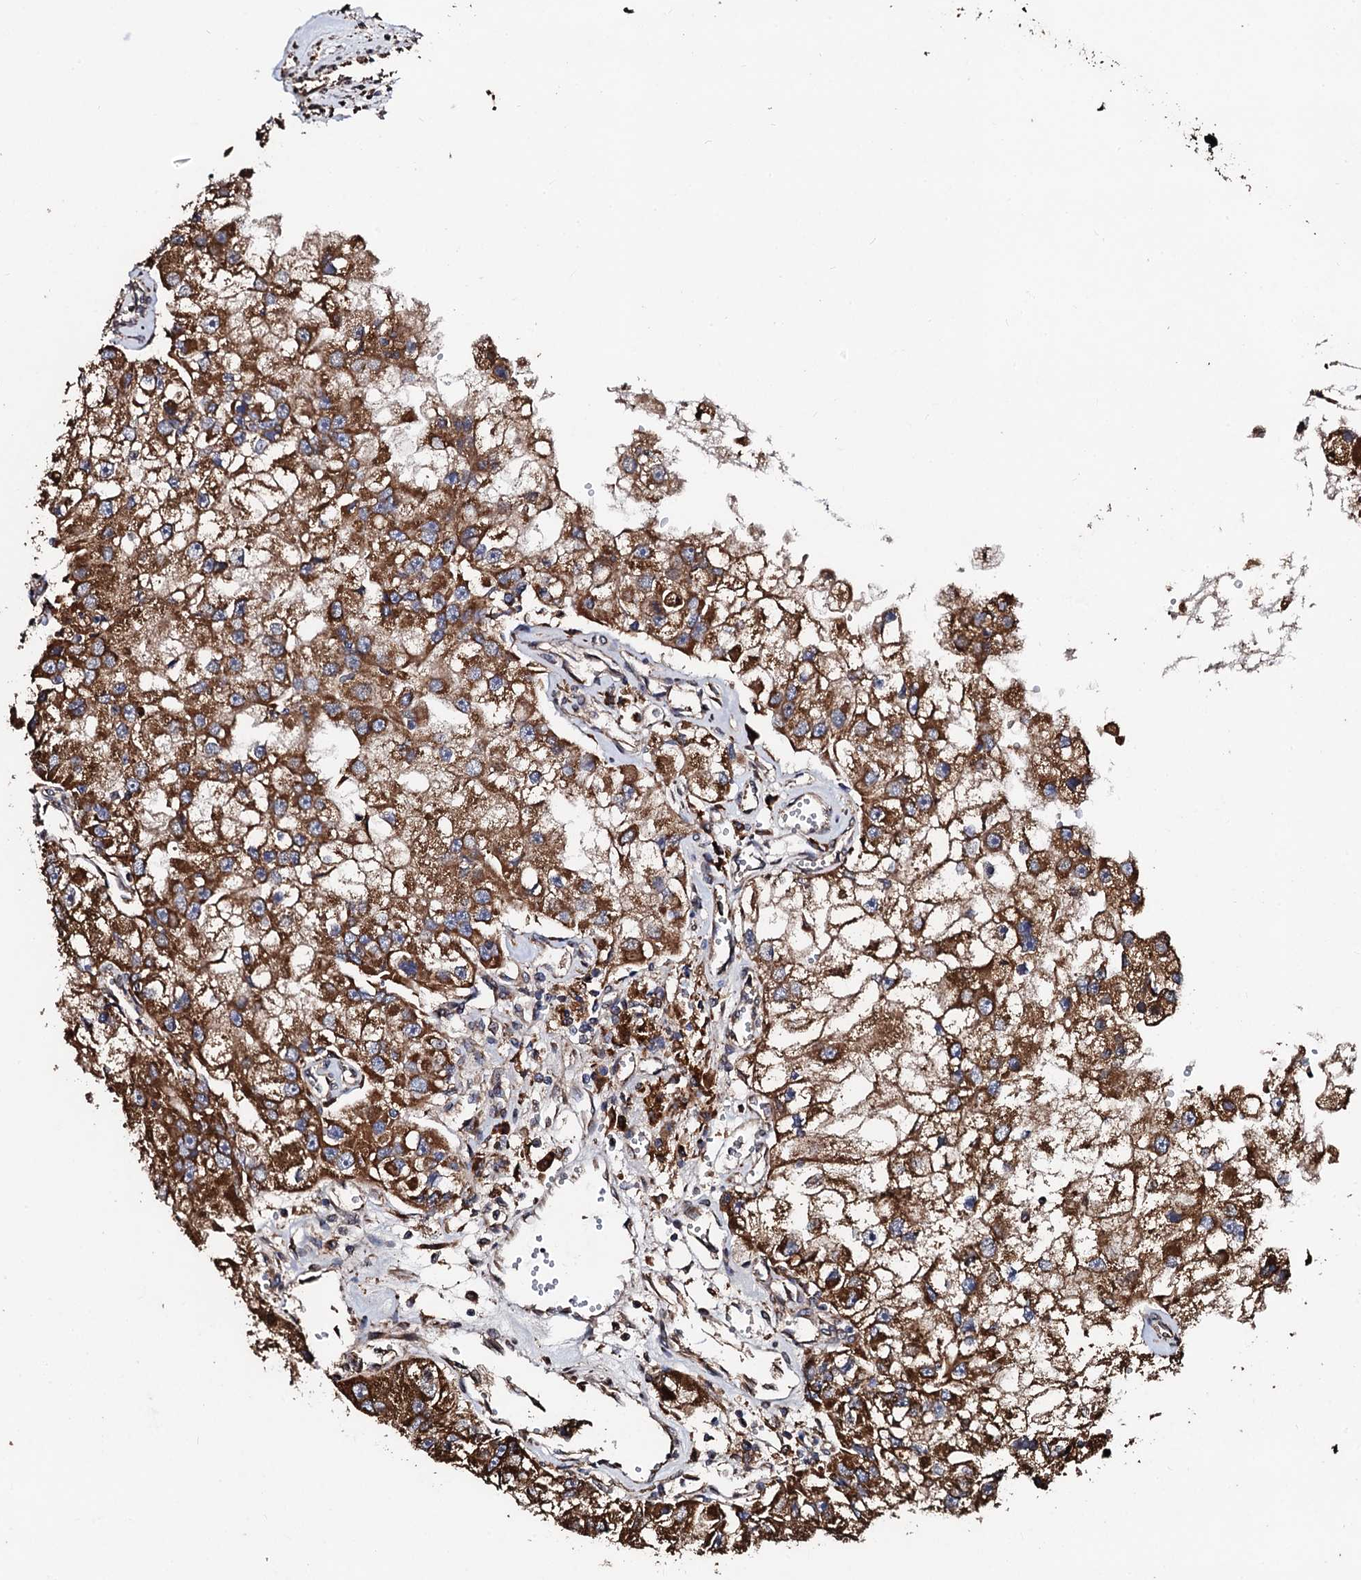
{"staining": {"intensity": "strong", "quantity": ">75%", "location": "cytoplasmic/membranous"}, "tissue": "renal cancer", "cell_type": "Tumor cells", "image_type": "cancer", "snomed": [{"axis": "morphology", "description": "Adenocarcinoma, NOS"}, {"axis": "topography", "description": "Kidney"}], "caption": "Immunohistochemistry photomicrograph of neoplastic tissue: renal cancer stained using immunohistochemistry (IHC) exhibits high levels of strong protein expression localized specifically in the cytoplasmic/membranous of tumor cells, appearing as a cytoplasmic/membranous brown color.", "gene": "CKAP5", "patient": {"sex": "male", "age": 63}}